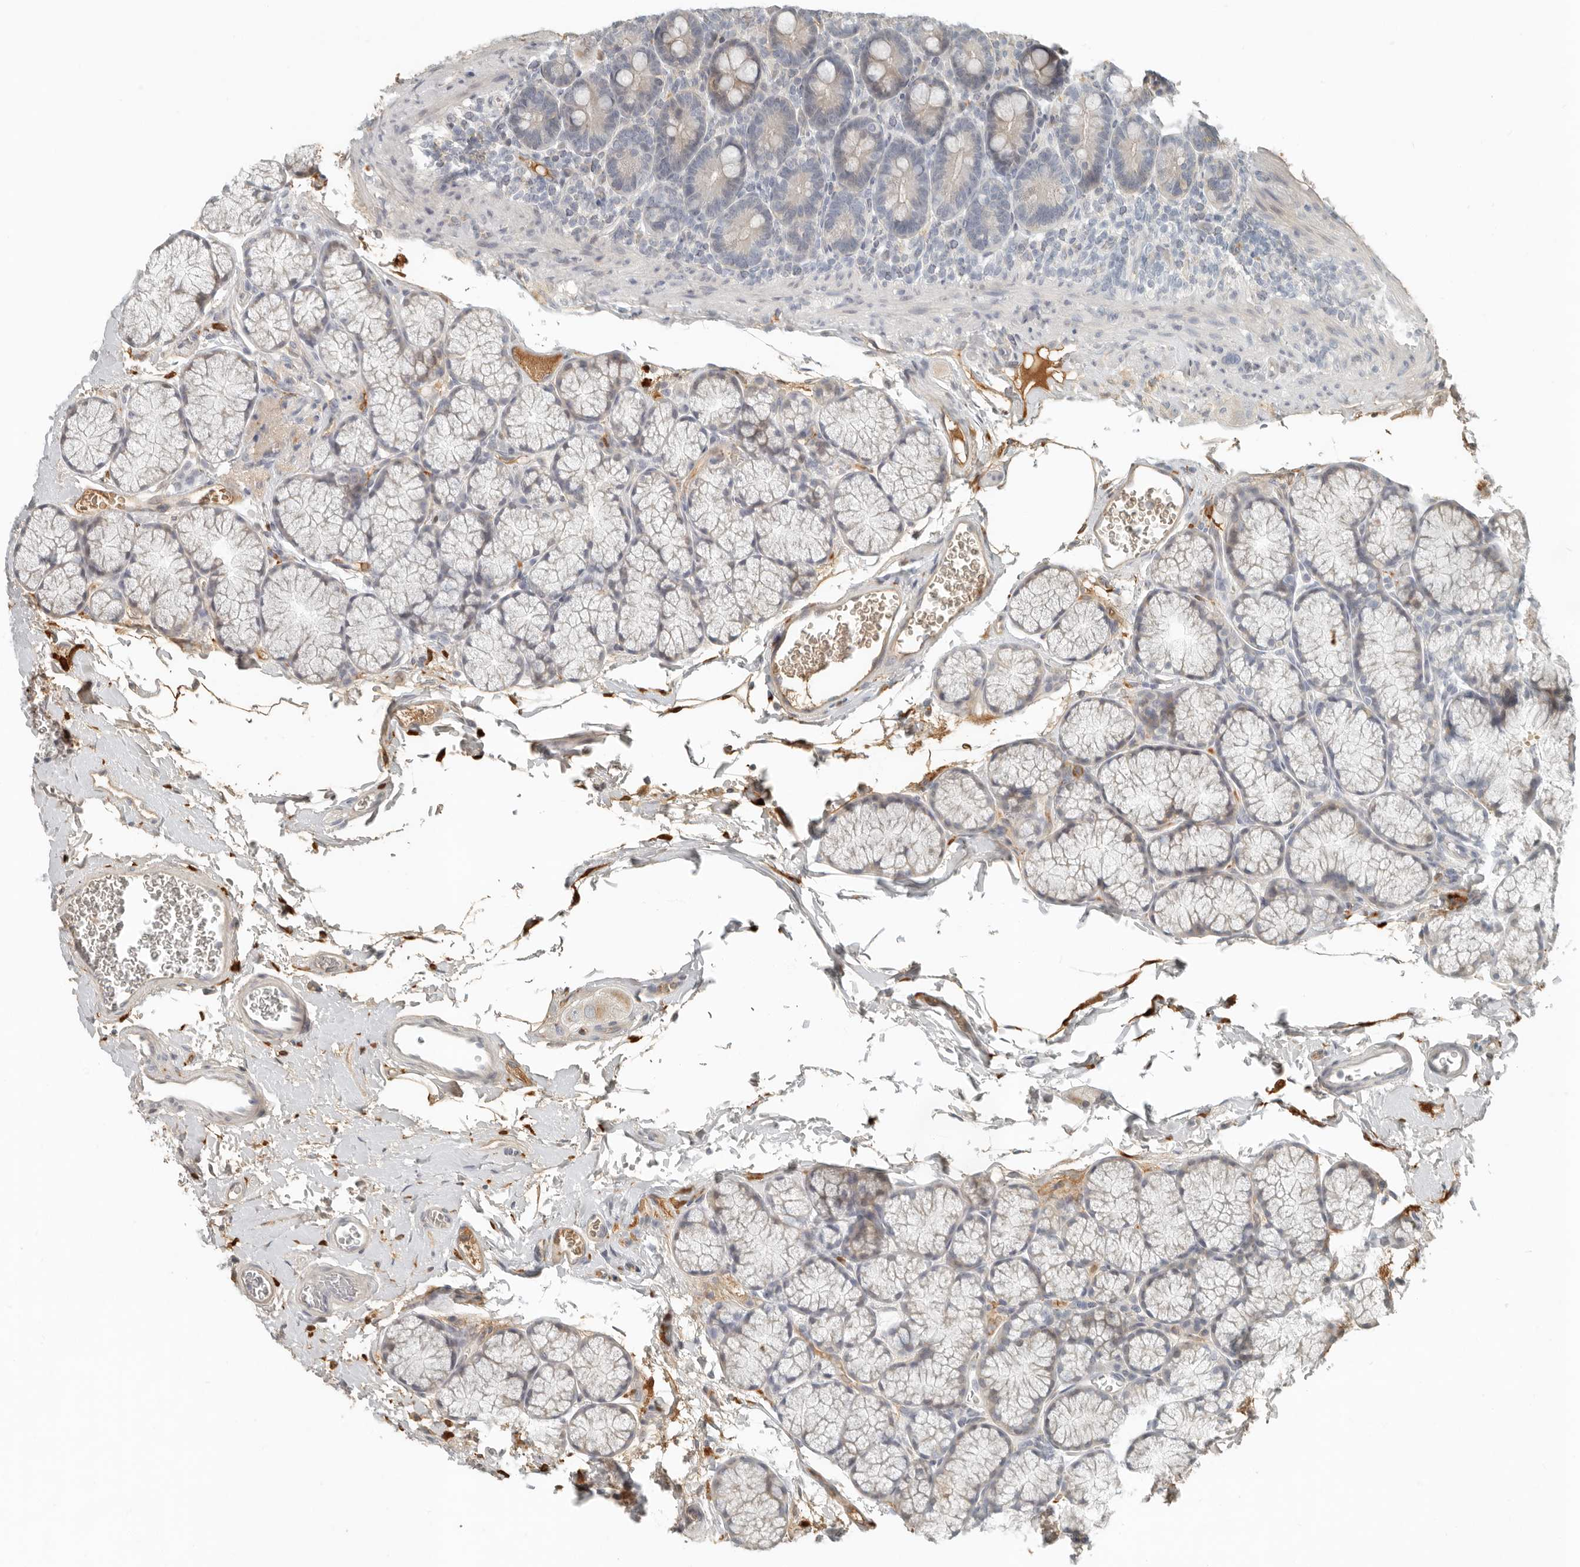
{"staining": {"intensity": "negative", "quantity": "none", "location": "none"}, "tissue": "duodenum", "cell_type": "Glandular cells", "image_type": "normal", "snomed": [{"axis": "morphology", "description": "Normal tissue, NOS"}, {"axis": "topography", "description": "Duodenum"}], "caption": "Immunohistochemical staining of normal duodenum shows no significant expression in glandular cells. Nuclei are stained in blue.", "gene": "KLHL38", "patient": {"sex": "male", "age": 35}}